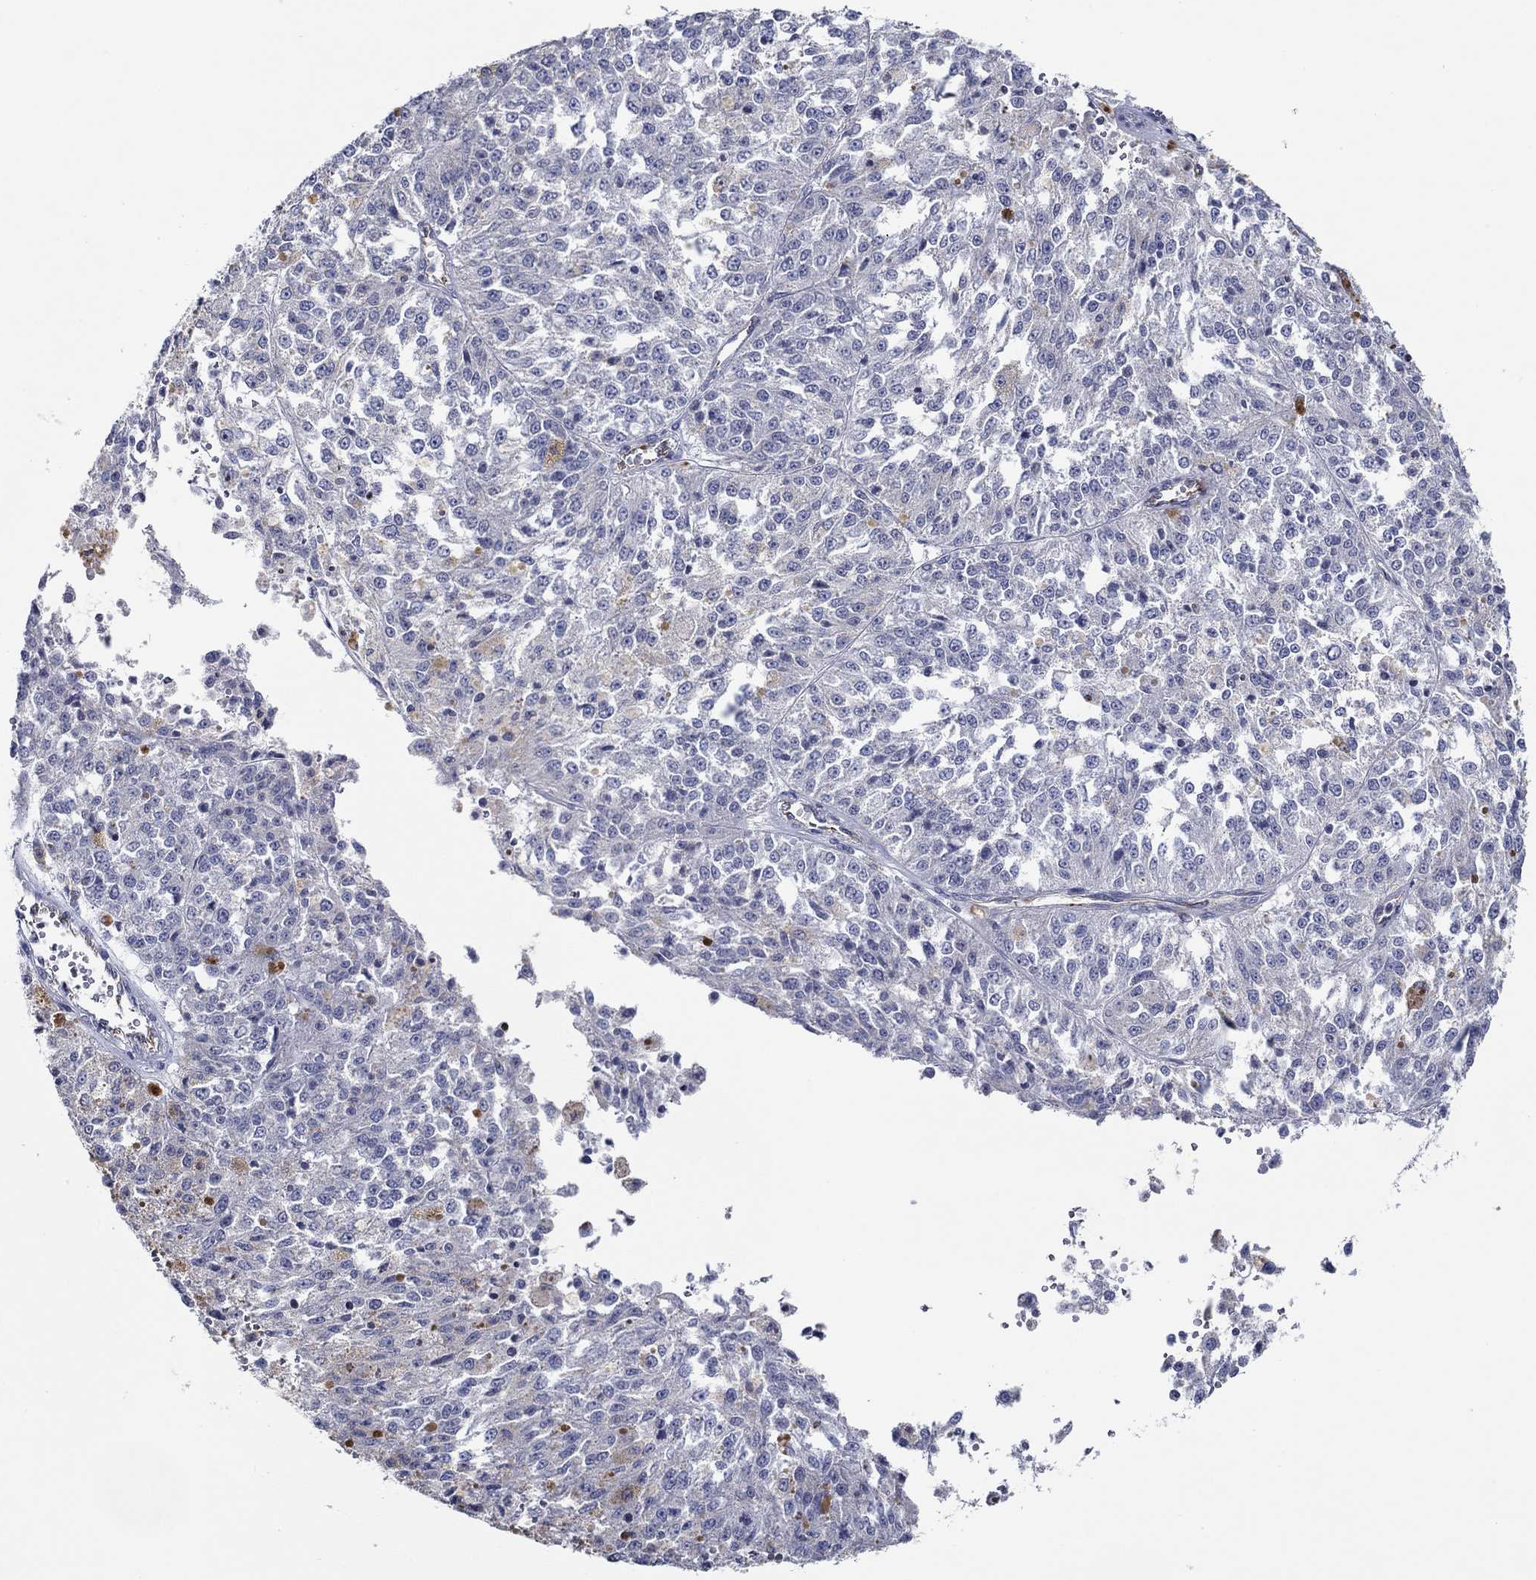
{"staining": {"intensity": "negative", "quantity": "none", "location": "none"}, "tissue": "melanoma", "cell_type": "Tumor cells", "image_type": "cancer", "snomed": [{"axis": "morphology", "description": "Malignant melanoma, Metastatic site"}, {"axis": "topography", "description": "Lymph node"}], "caption": "Immunohistochemistry of malignant melanoma (metastatic site) reveals no expression in tumor cells.", "gene": "GJA5", "patient": {"sex": "female", "age": 64}}